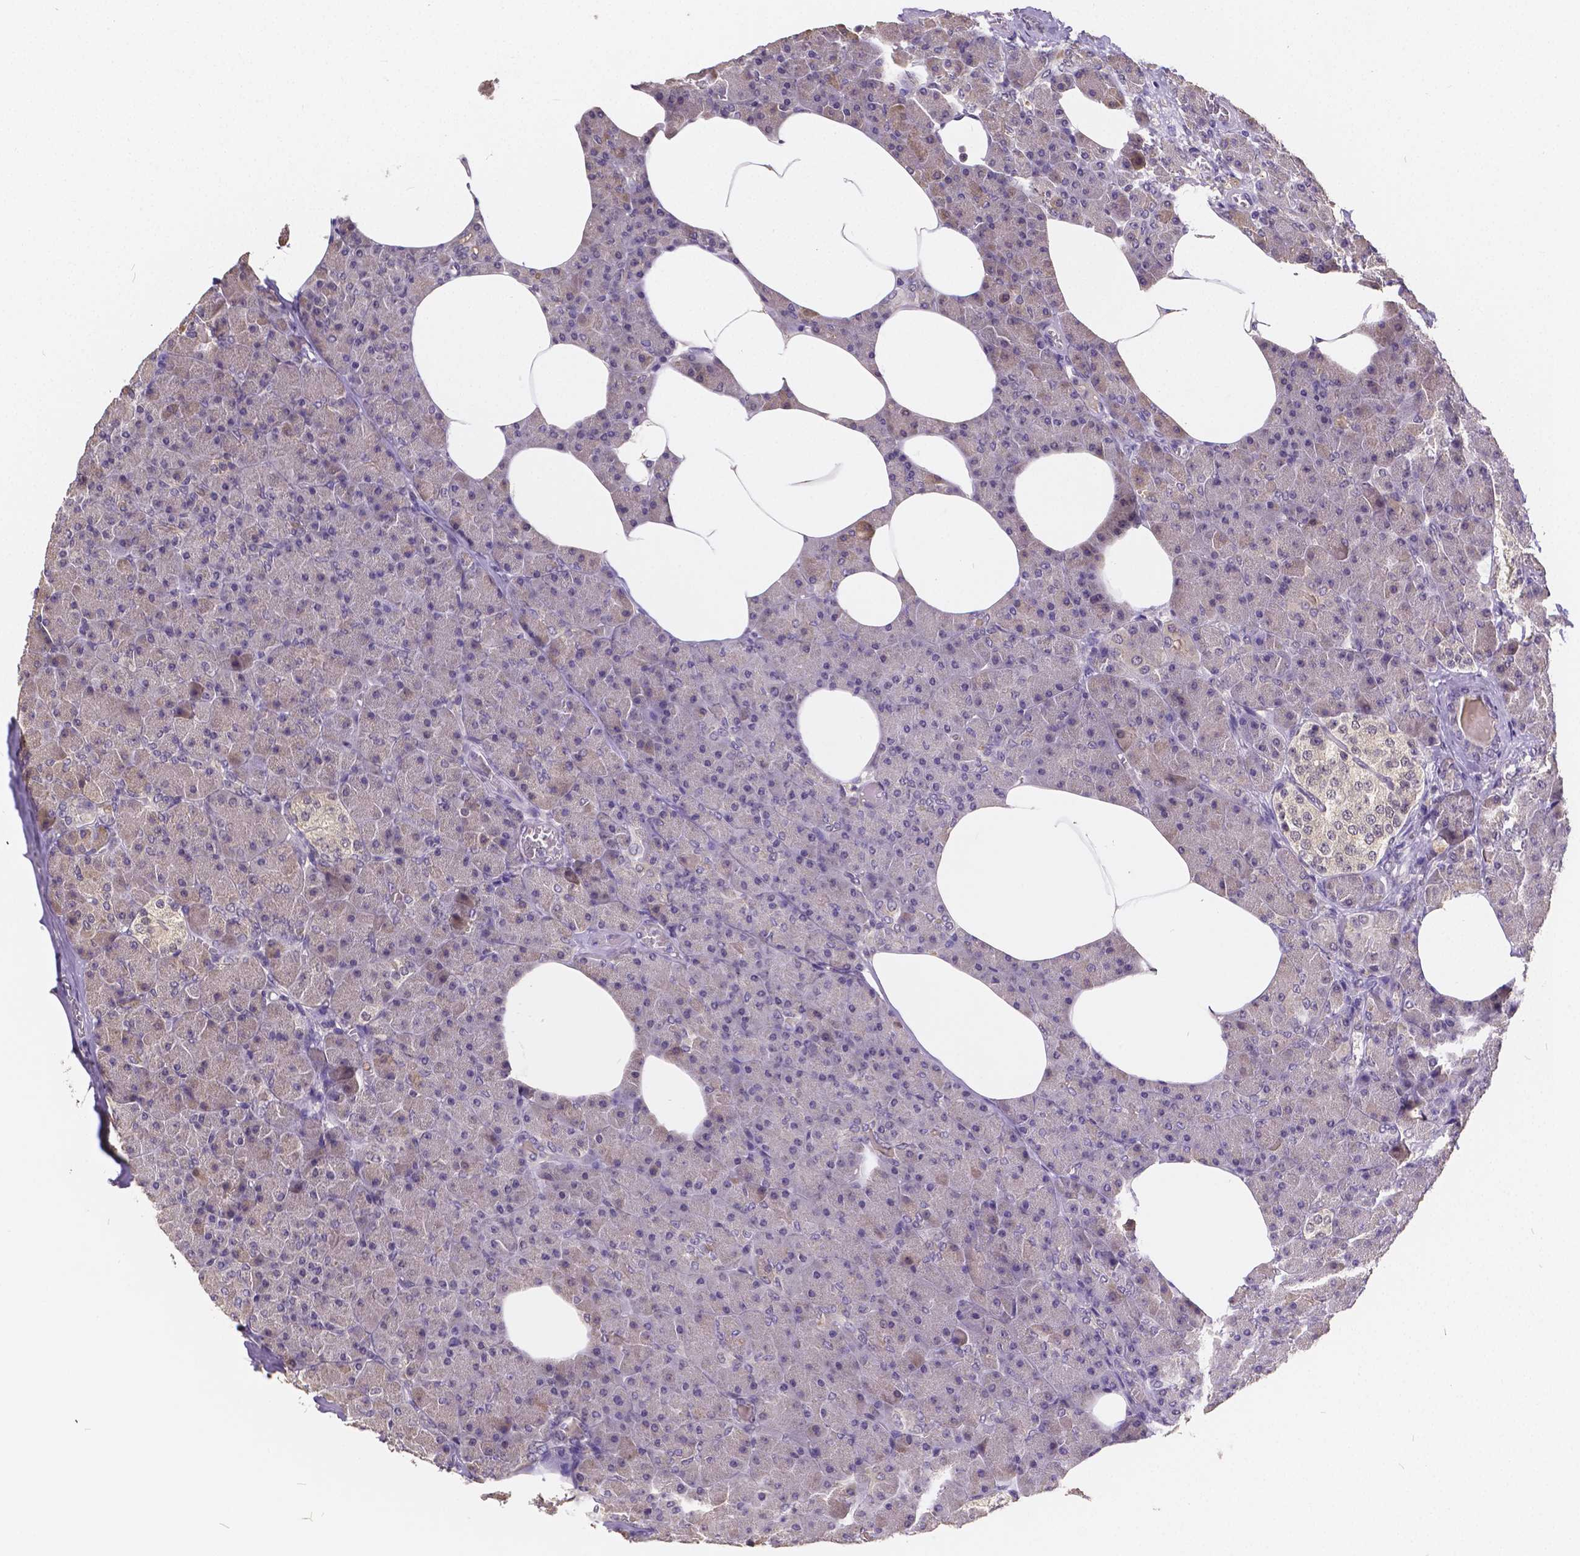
{"staining": {"intensity": "weak", "quantity": "<25%", "location": "cytoplasmic/membranous"}, "tissue": "pancreas", "cell_type": "Exocrine glandular cells", "image_type": "normal", "snomed": [{"axis": "morphology", "description": "Normal tissue, NOS"}, {"axis": "topography", "description": "Pancreas"}], "caption": "Histopathology image shows no protein staining in exocrine glandular cells of unremarkable pancreas. (DAB (3,3'-diaminobenzidine) immunohistochemistry (IHC) with hematoxylin counter stain).", "gene": "CTNNA2", "patient": {"sex": "female", "age": 45}}